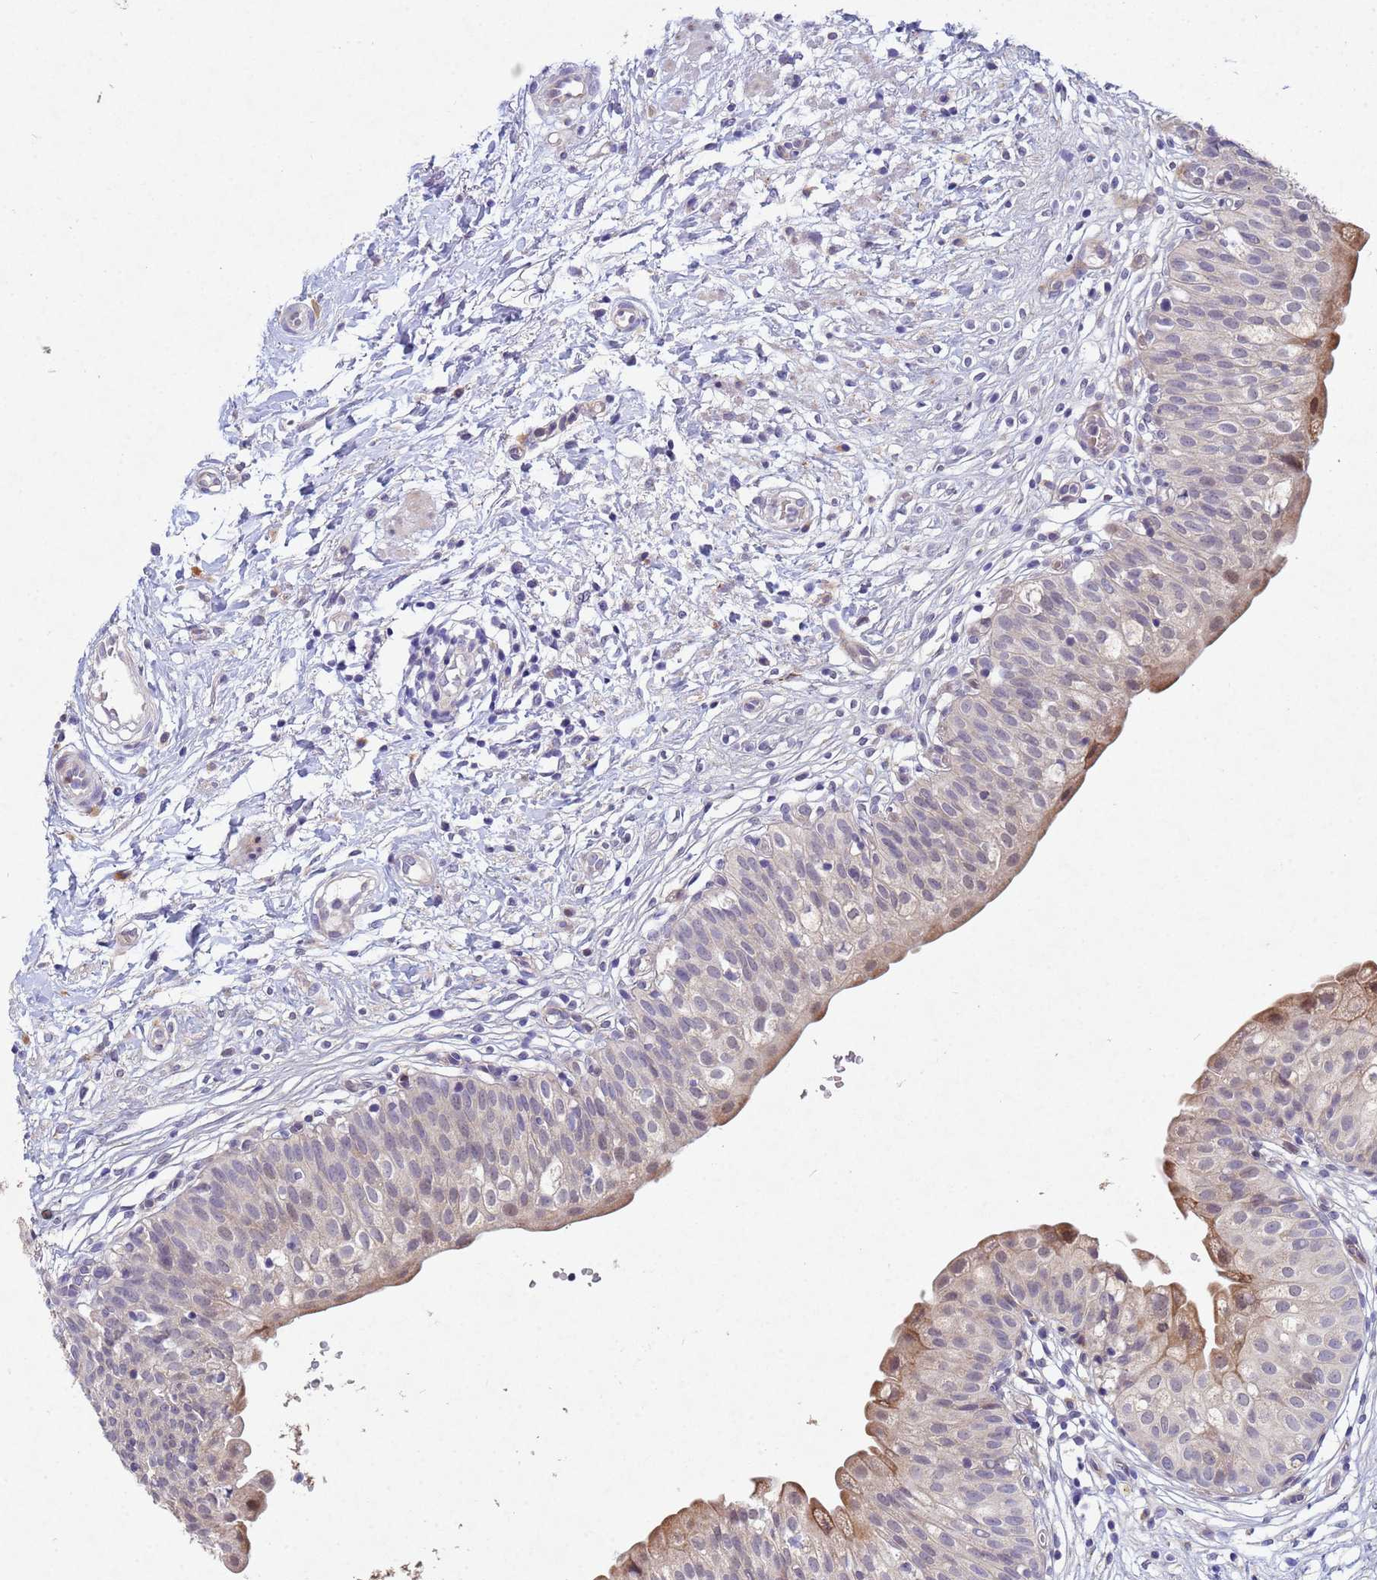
{"staining": {"intensity": "weak", "quantity": "25%-75%", "location": "cytoplasmic/membranous"}, "tissue": "urinary bladder", "cell_type": "Urothelial cells", "image_type": "normal", "snomed": [{"axis": "morphology", "description": "Normal tissue, NOS"}, {"axis": "topography", "description": "Urinary bladder"}], "caption": "Protein analysis of normal urinary bladder displays weak cytoplasmic/membranous positivity in approximately 25%-75% of urothelial cells.", "gene": "TNPO2", "patient": {"sex": "male", "age": 55}}